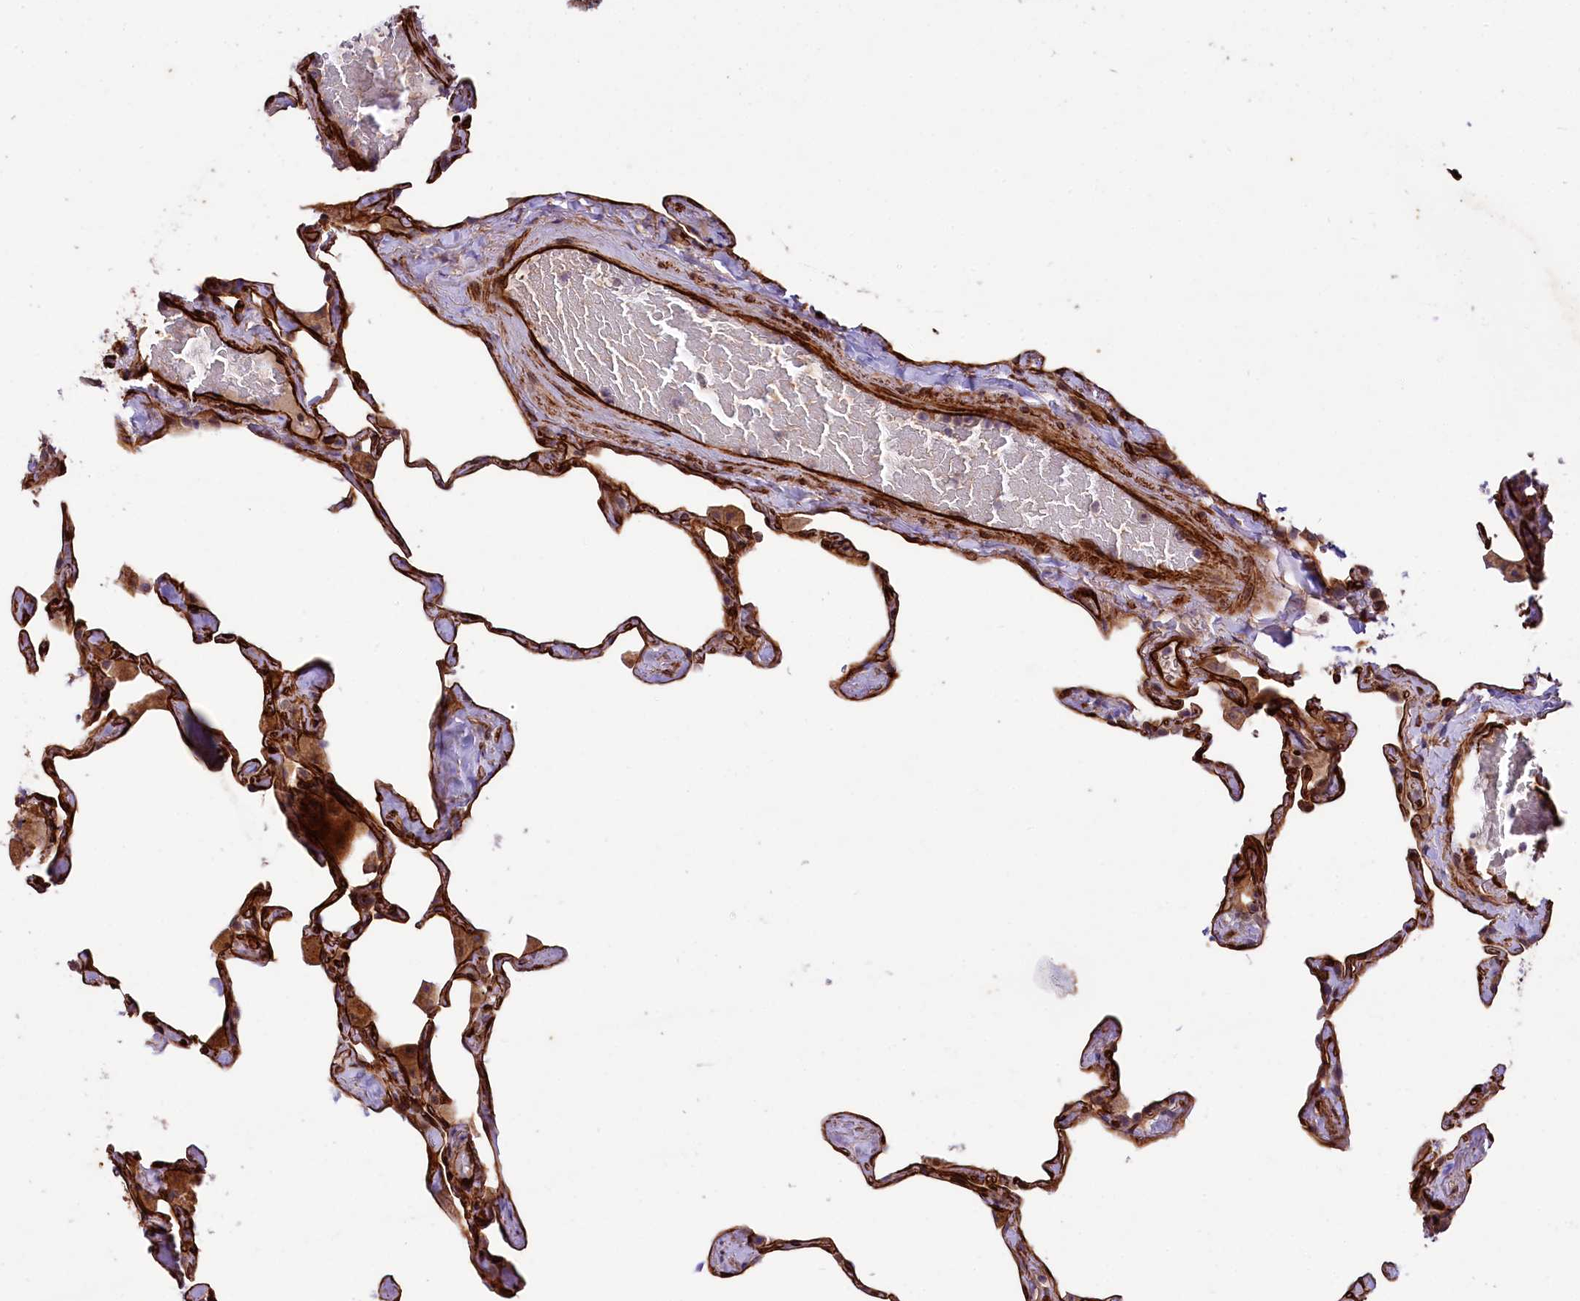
{"staining": {"intensity": "strong", "quantity": ">75%", "location": "cytoplasmic/membranous"}, "tissue": "lung", "cell_type": "Alveolar cells", "image_type": "normal", "snomed": [{"axis": "morphology", "description": "Normal tissue, NOS"}, {"axis": "topography", "description": "Lung"}], "caption": "A histopathology image showing strong cytoplasmic/membranous expression in approximately >75% of alveolar cells in unremarkable lung, as visualized by brown immunohistochemical staining.", "gene": "SPATS2", "patient": {"sex": "male", "age": 65}}